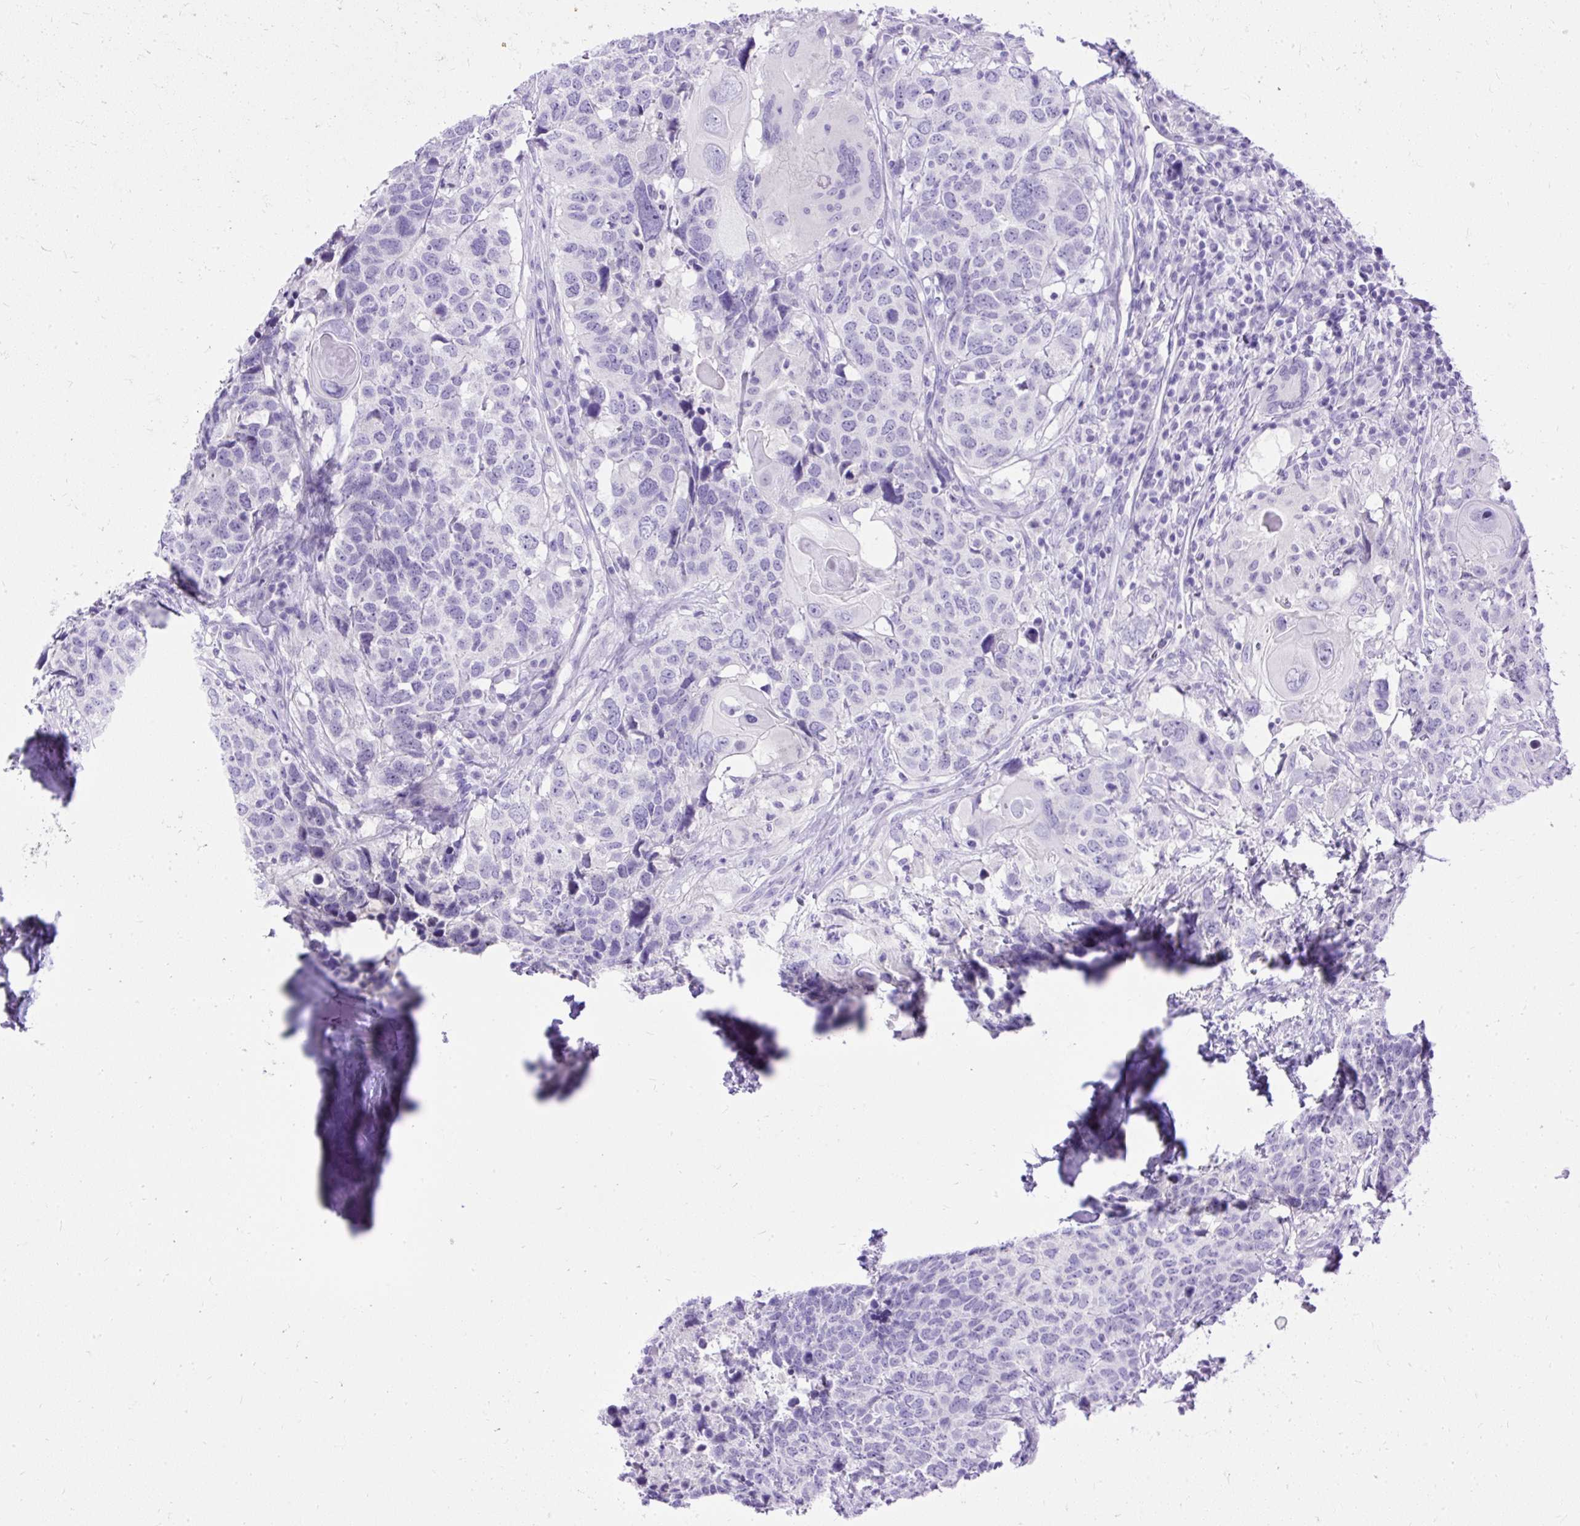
{"staining": {"intensity": "negative", "quantity": "none", "location": "none"}, "tissue": "head and neck cancer", "cell_type": "Tumor cells", "image_type": "cancer", "snomed": [{"axis": "morphology", "description": "Normal tissue, NOS"}, {"axis": "morphology", "description": "Squamous cell carcinoma, NOS"}, {"axis": "topography", "description": "Skeletal muscle"}, {"axis": "topography", "description": "Vascular tissue"}, {"axis": "topography", "description": "Peripheral nerve tissue"}, {"axis": "topography", "description": "Head-Neck"}], "caption": "Head and neck cancer was stained to show a protein in brown. There is no significant positivity in tumor cells.", "gene": "HEY1", "patient": {"sex": "male", "age": 66}}